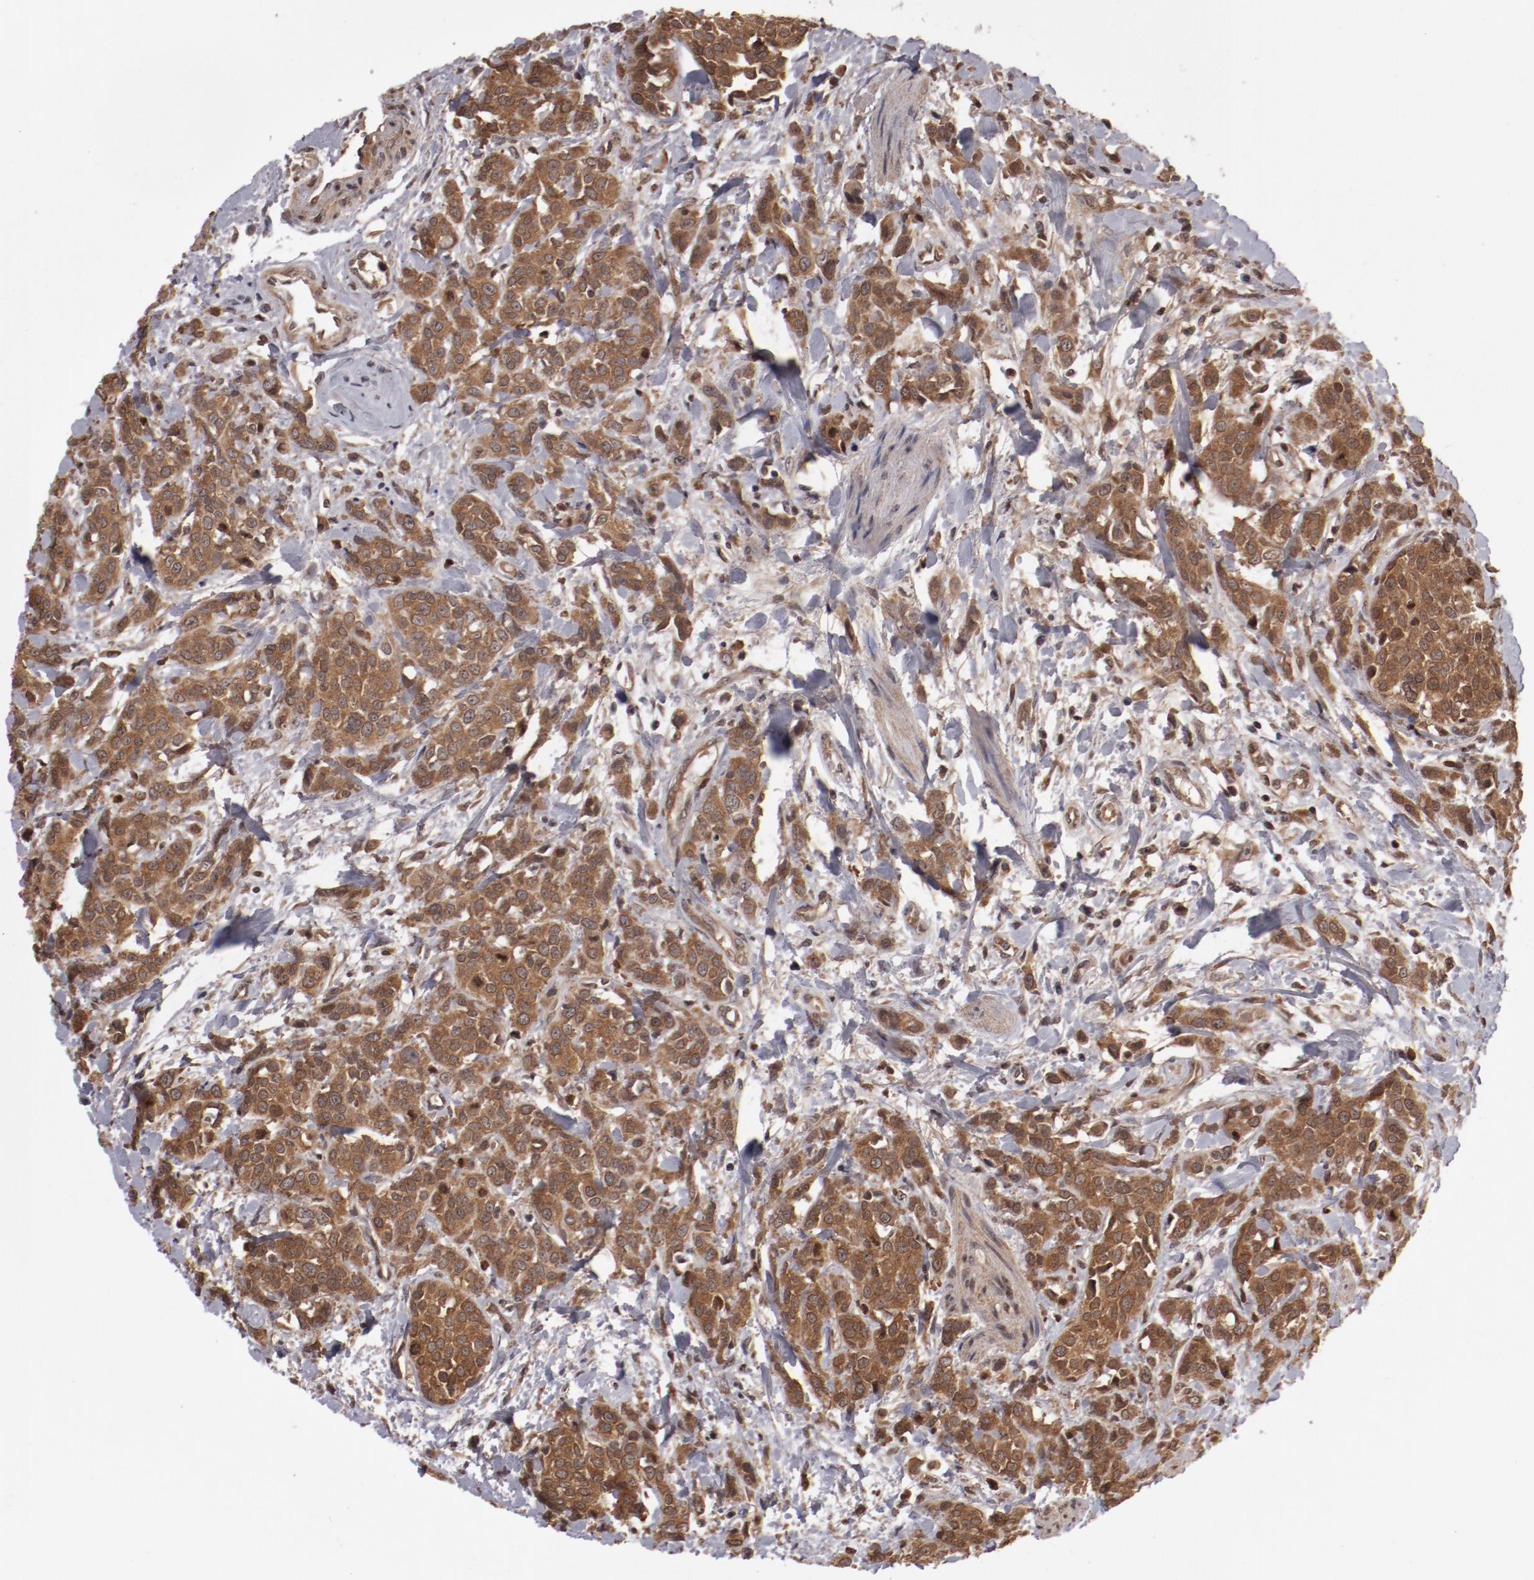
{"staining": {"intensity": "moderate", "quantity": ">75%", "location": "cytoplasmic/membranous"}, "tissue": "urothelial cancer", "cell_type": "Tumor cells", "image_type": "cancer", "snomed": [{"axis": "morphology", "description": "Urothelial carcinoma, High grade"}, {"axis": "topography", "description": "Urinary bladder"}], "caption": "Protein staining of urothelial carcinoma (high-grade) tissue shows moderate cytoplasmic/membranous staining in approximately >75% of tumor cells.", "gene": "SERPINA7", "patient": {"sex": "male", "age": 56}}